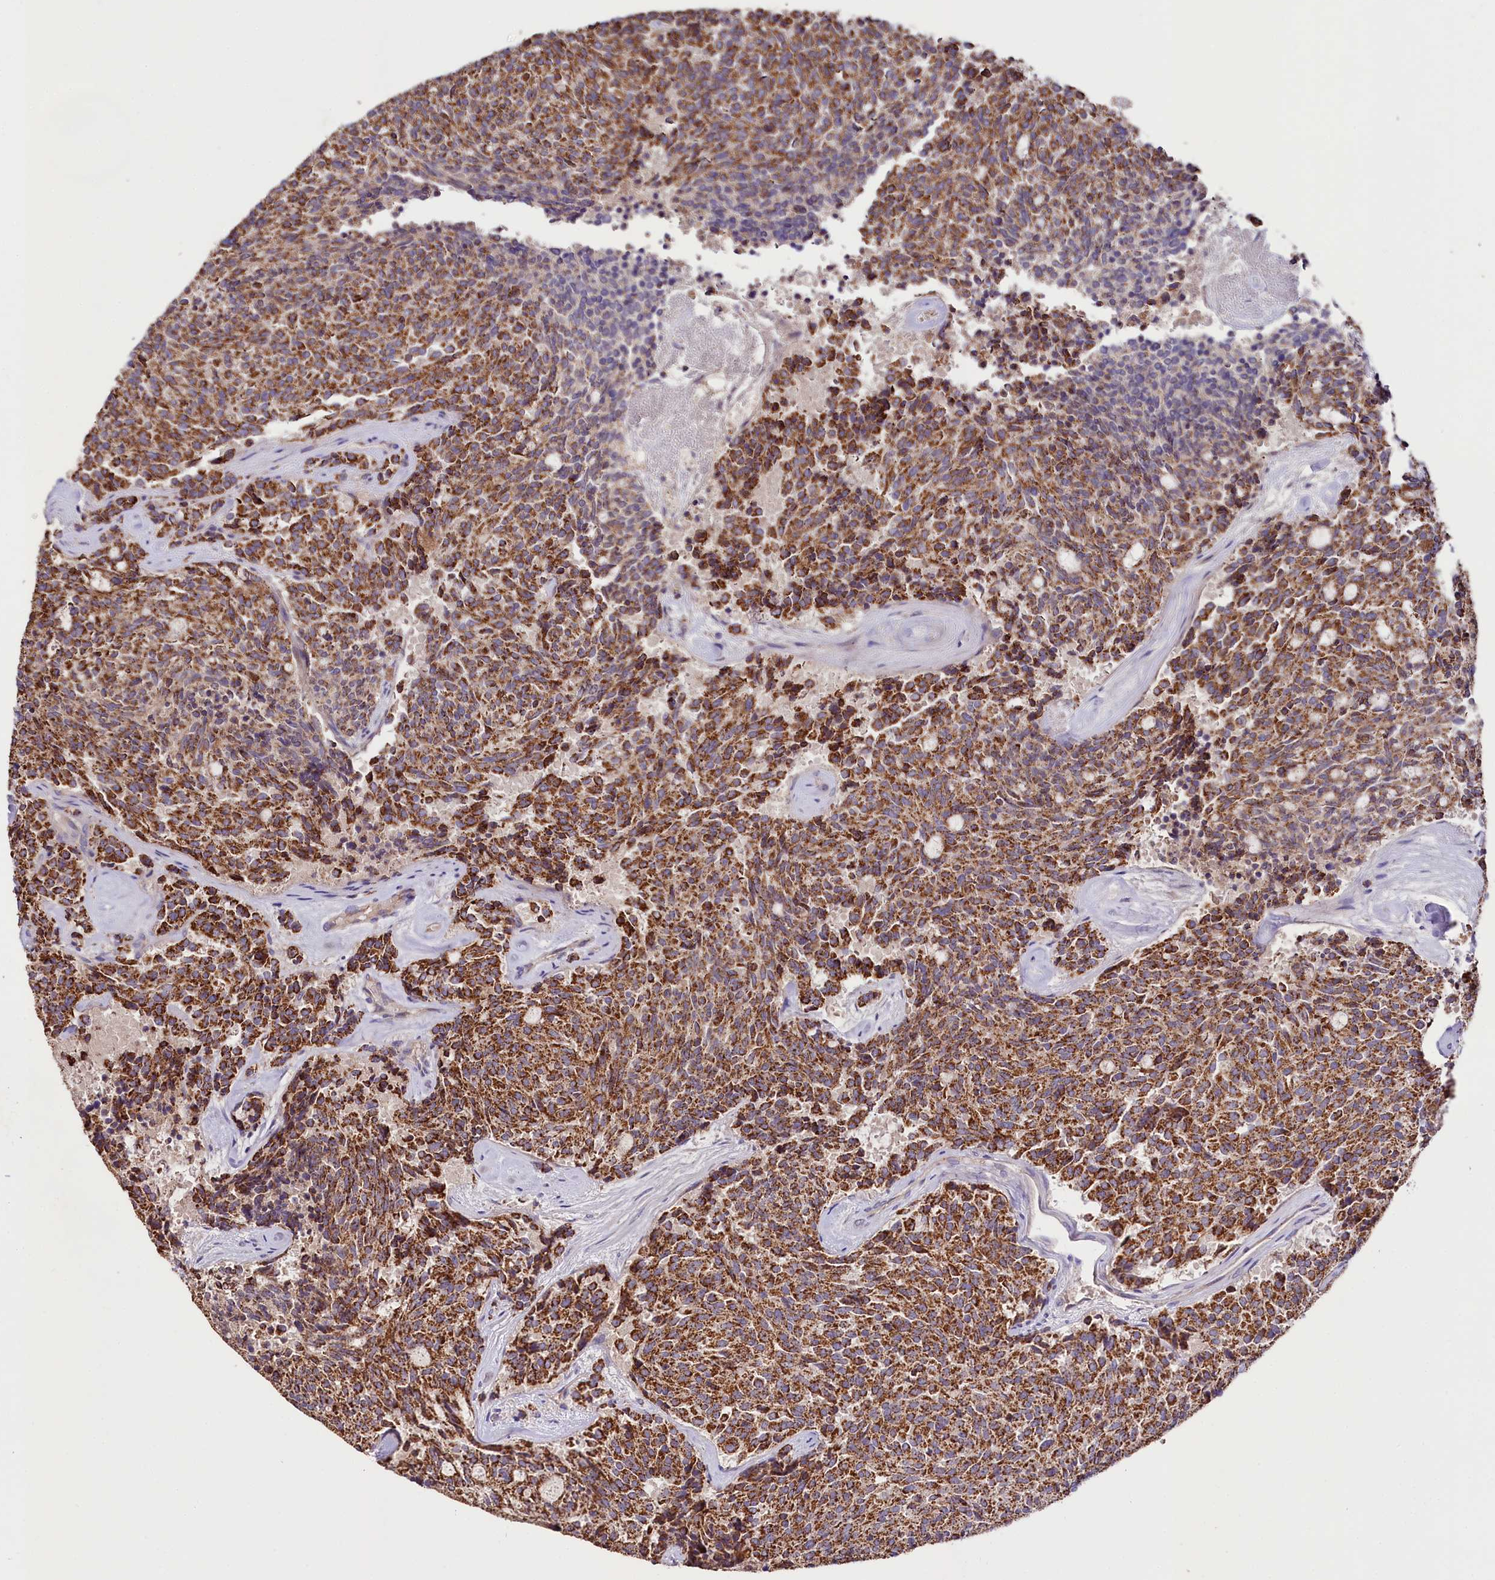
{"staining": {"intensity": "strong", "quantity": ">75%", "location": "cytoplasmic/membranous"}, "tissue": "carcinoid", "cell_type": "Tumor cells", "image_type": "cancer", "snomed": [{"axis": "morphology", "description": "Carcinoid, malignant, NOS"}, {"axis": "topography", "description": "Pancreas"}], "caption": "Carcinoid stained with DAB IHC exhibits high levels of strong cytoplasmic/membranous expression in about >75% of tumor cells.", "gene": "ZNF45", "patient": {"sex": "female", "age": 54}}